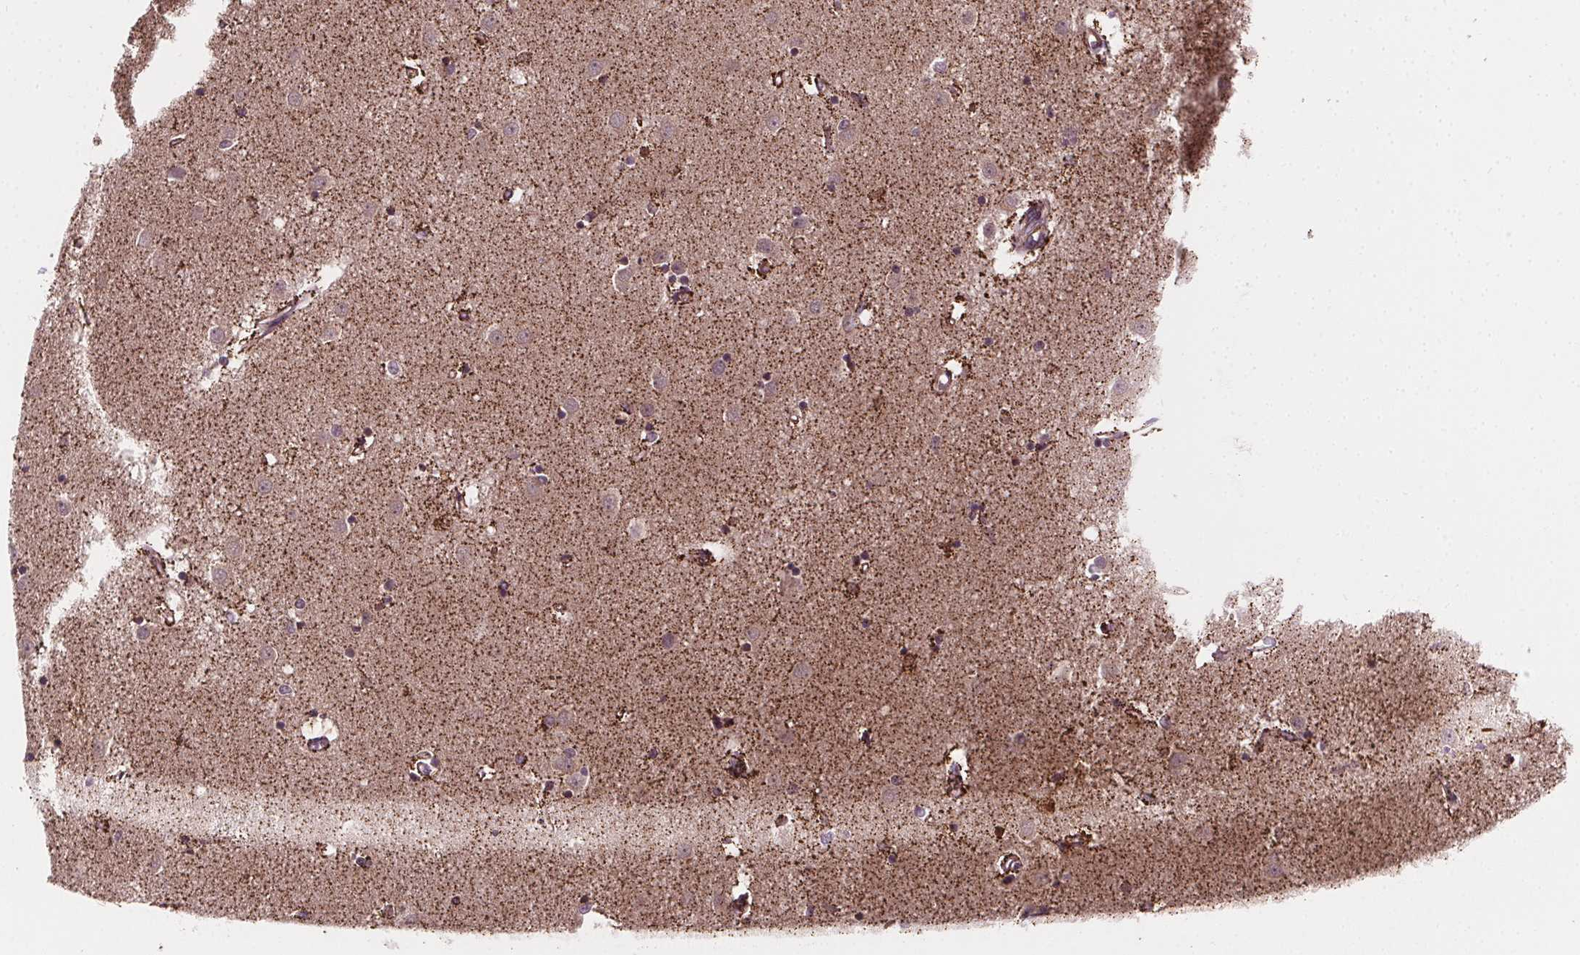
{"staining": {"intensity": "moderate", "quantity": "<25%", "location": "cytoplasmic/membranous"}, "tissue": "caudate", "cell_type": "Glial cells", "image_type": "normal", "snomed": [{"axis": "morphology", "description": "Normal tissue, NOS"}, {"axis": "topography", "description": "Lateral ventricle wall"}], "caption": "Immunohistochemistry (DAB) staining of unremarkable caudate exhibits moderate cytoplasmic/membranous protein staining in about <25% of glial cells.", "gene": "GOLT1B", "patient": {"sex": "male", "age": 54}}